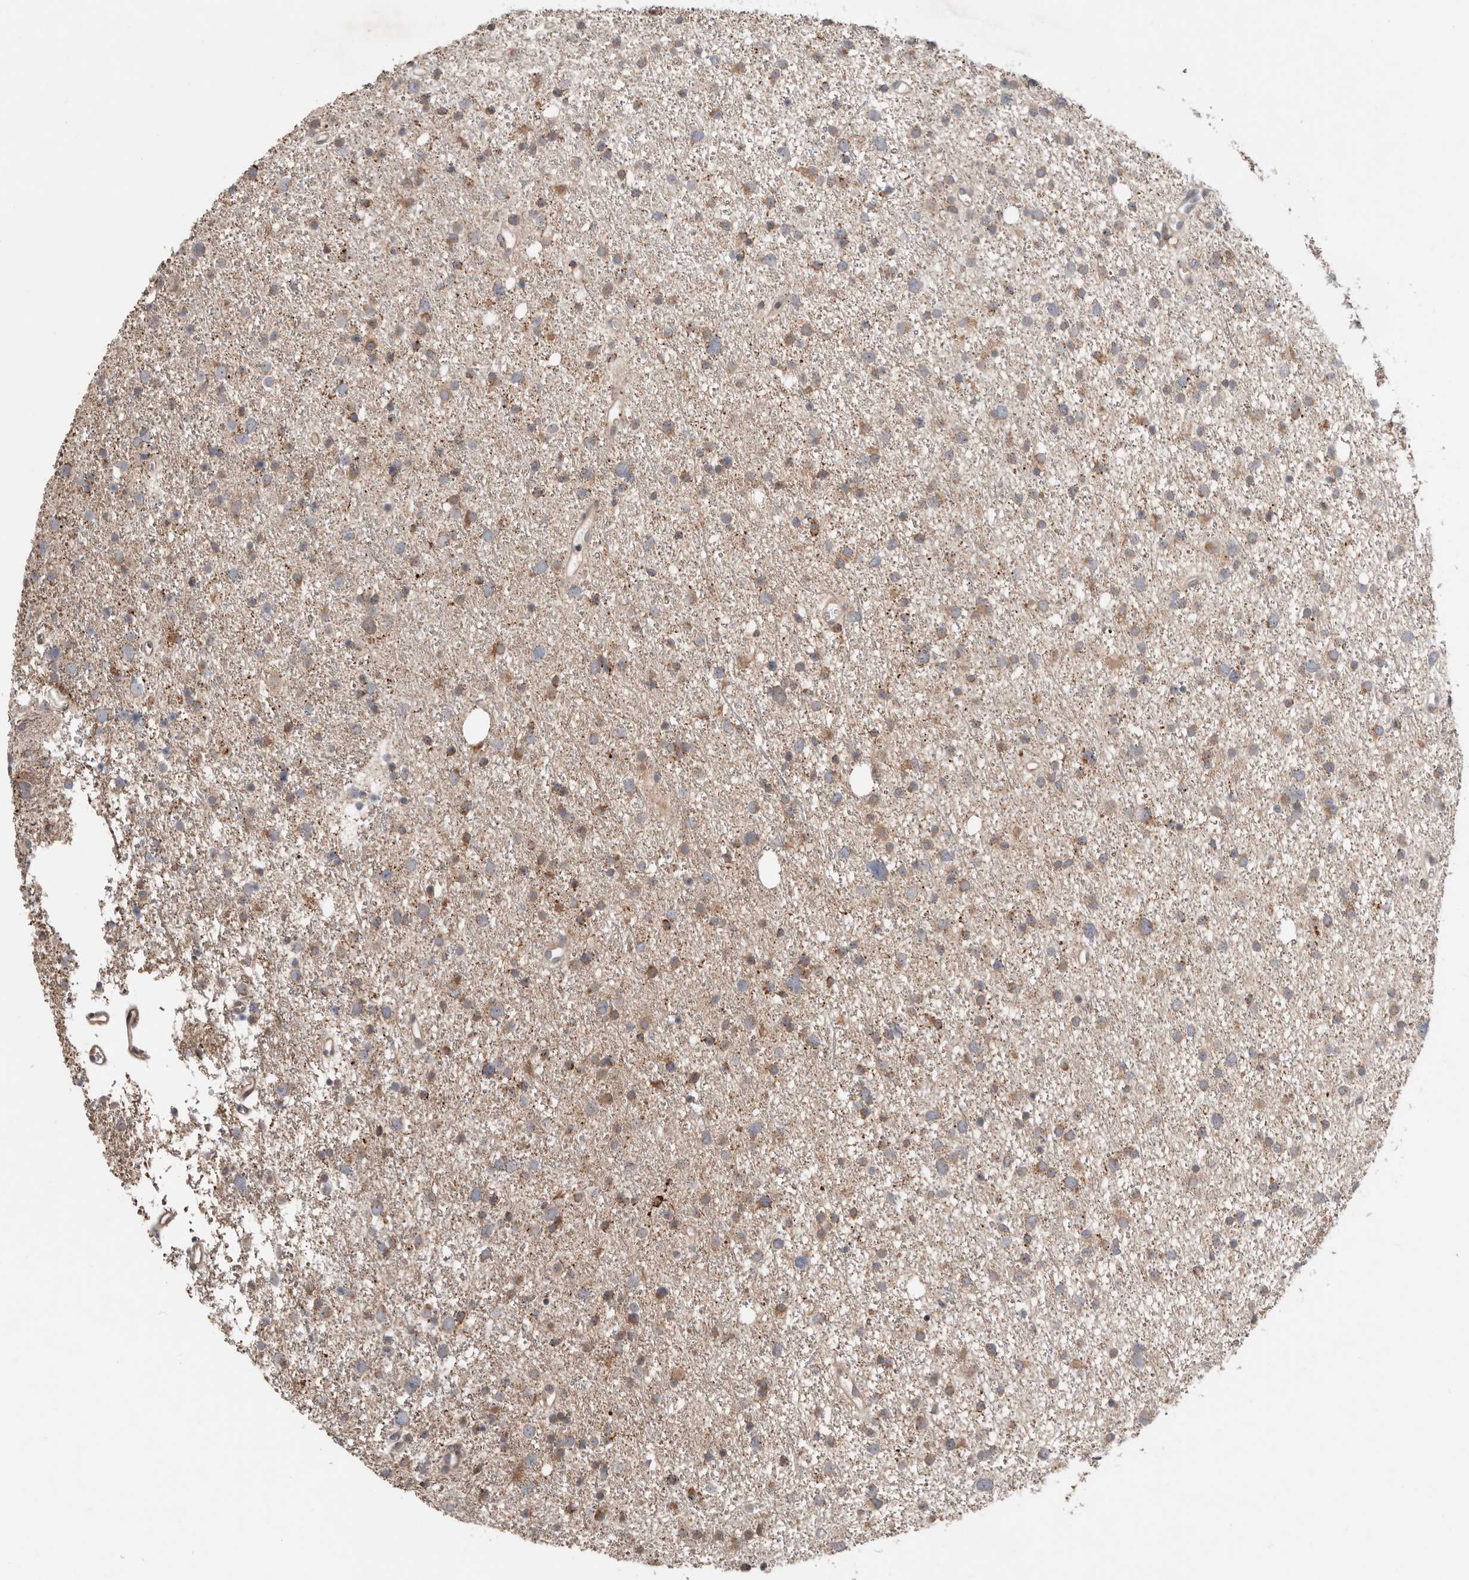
{"staining": {"intensity": "moderate", "quantity": ">75%", "location": "cytoplasmic/membranous"}, "tissue": "glioma", "cell_type": "Tumor cells", "image_type": "cancer", "snomed": [{"axis": "morphology", "description": "Glioma, malignant, Low grade"}, {"axis": "topography", "description": "Cerebral cortex"}], "caption": "Immunohistochemistry (IHC) (DAB (3,3'-diaminobenzidine)) staining of human glioma displays moderate cytoplasmic/membranous protein expression in approximately >75% of tumor cells.", "gene": "SMYD4", "patient": {"sex": "female", "age": 39}}